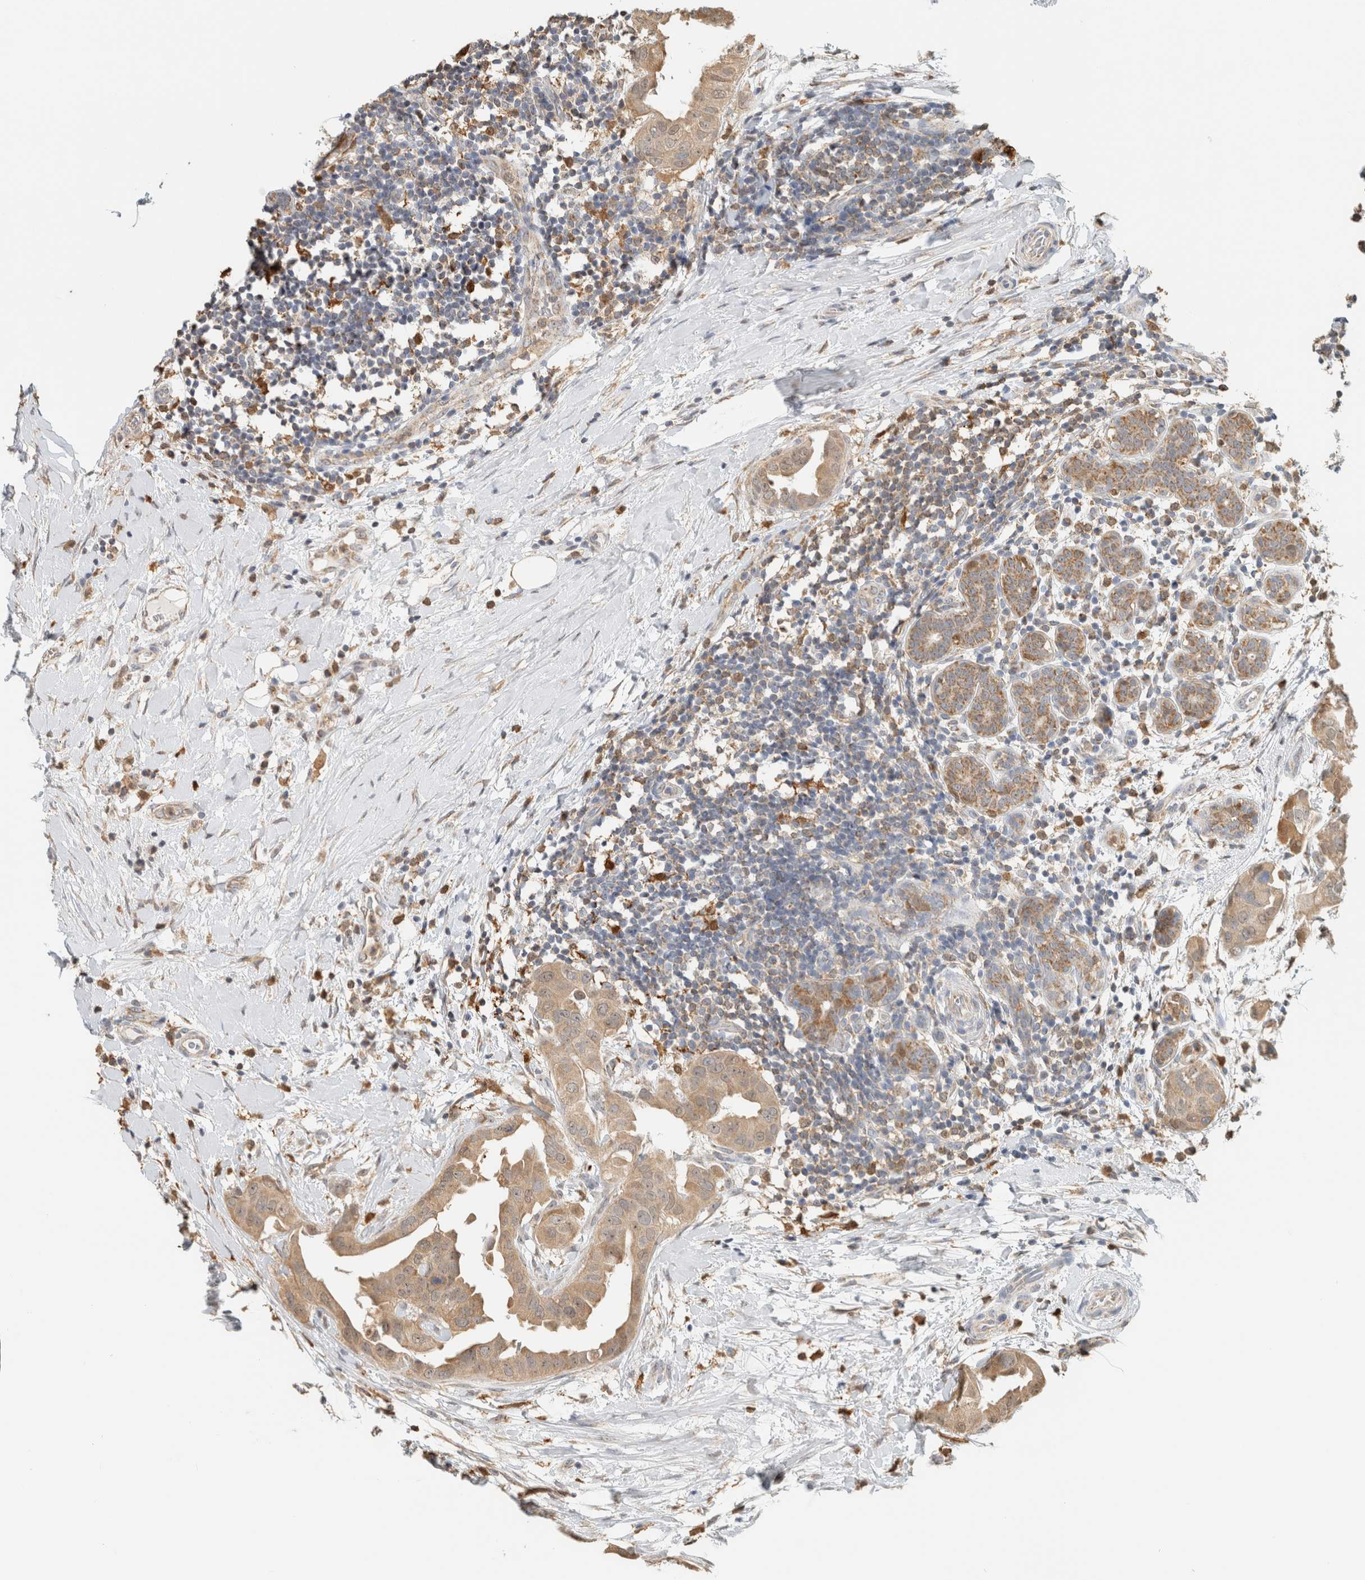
{"staining": {"intensity": "weak", "quantity": ">75%", "location": "cytoplasmic/membranous"}, "tissue": "breast cancer", "cell_type": "Tumor cells", "image_type": "cancer", "snomed": [{"axis": "morphology", "description": "Duct carcinoma"}, {"axis": "topography", "description": "Breast"}], "caption": "DAB immunohistochemical staining of human breast infiltrating ductal carcinoma exhibits weak cytoplasmic/membranous protein expression in about >75% of tumor cells.", "gene": "CAPG", "patient": {"sex": "female", "age": 40}}